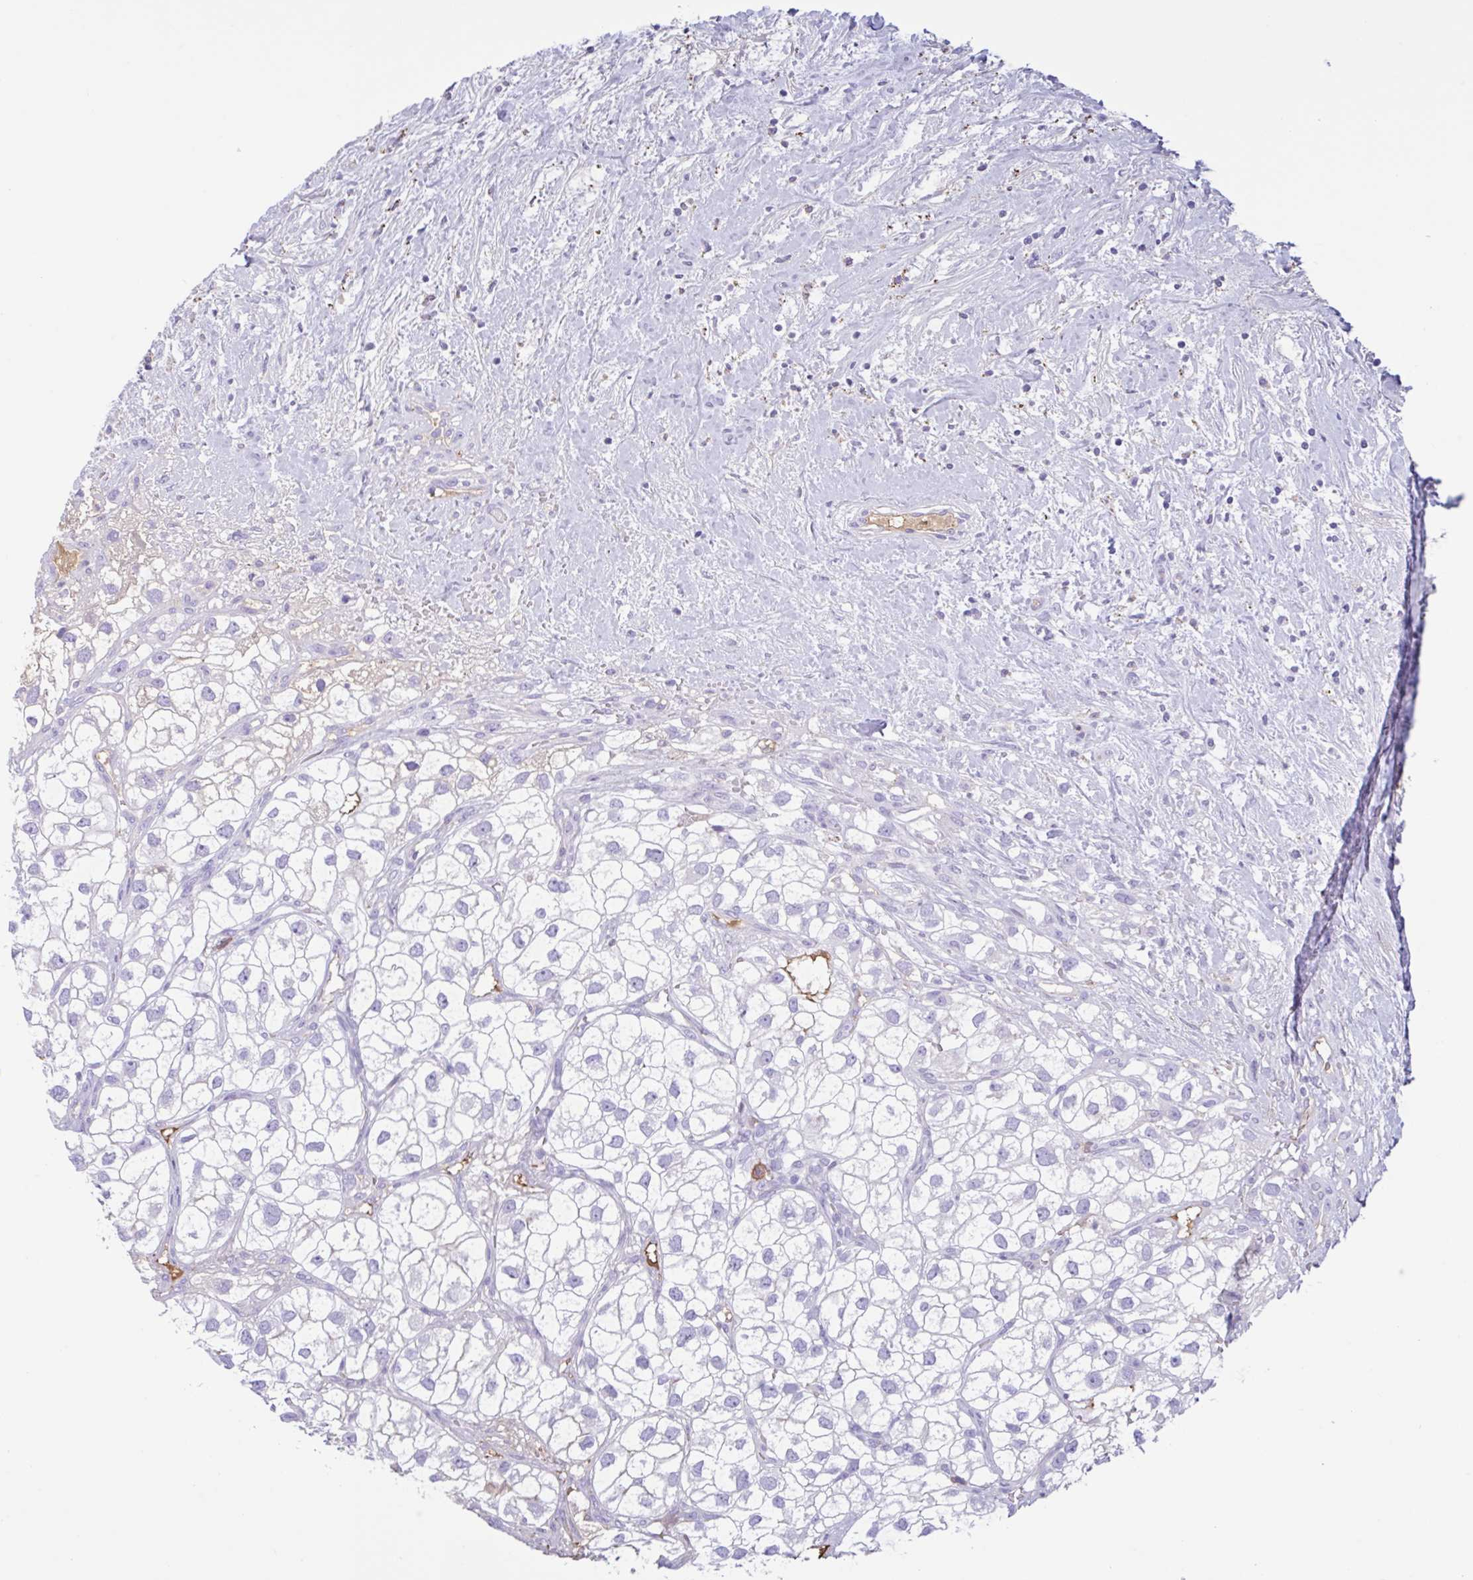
{"staining": {"intensity": "negative", "quantity": "none", "location": "none"}, "tissue": "renal cancer", "cell_type": "Tumor cells", "image_type": "cancer", "snomed": [{"axis": "morphology", "description": "Adenocarcinoma, NOS"}, {"axis": "topography", "description": "Kidney"}], "caption": "Histopathology image shows no protein staining in tumor cells of renal cancer tissue.", "gene": "LARGE2", "patient": {"sex": "male", "age": 59}}